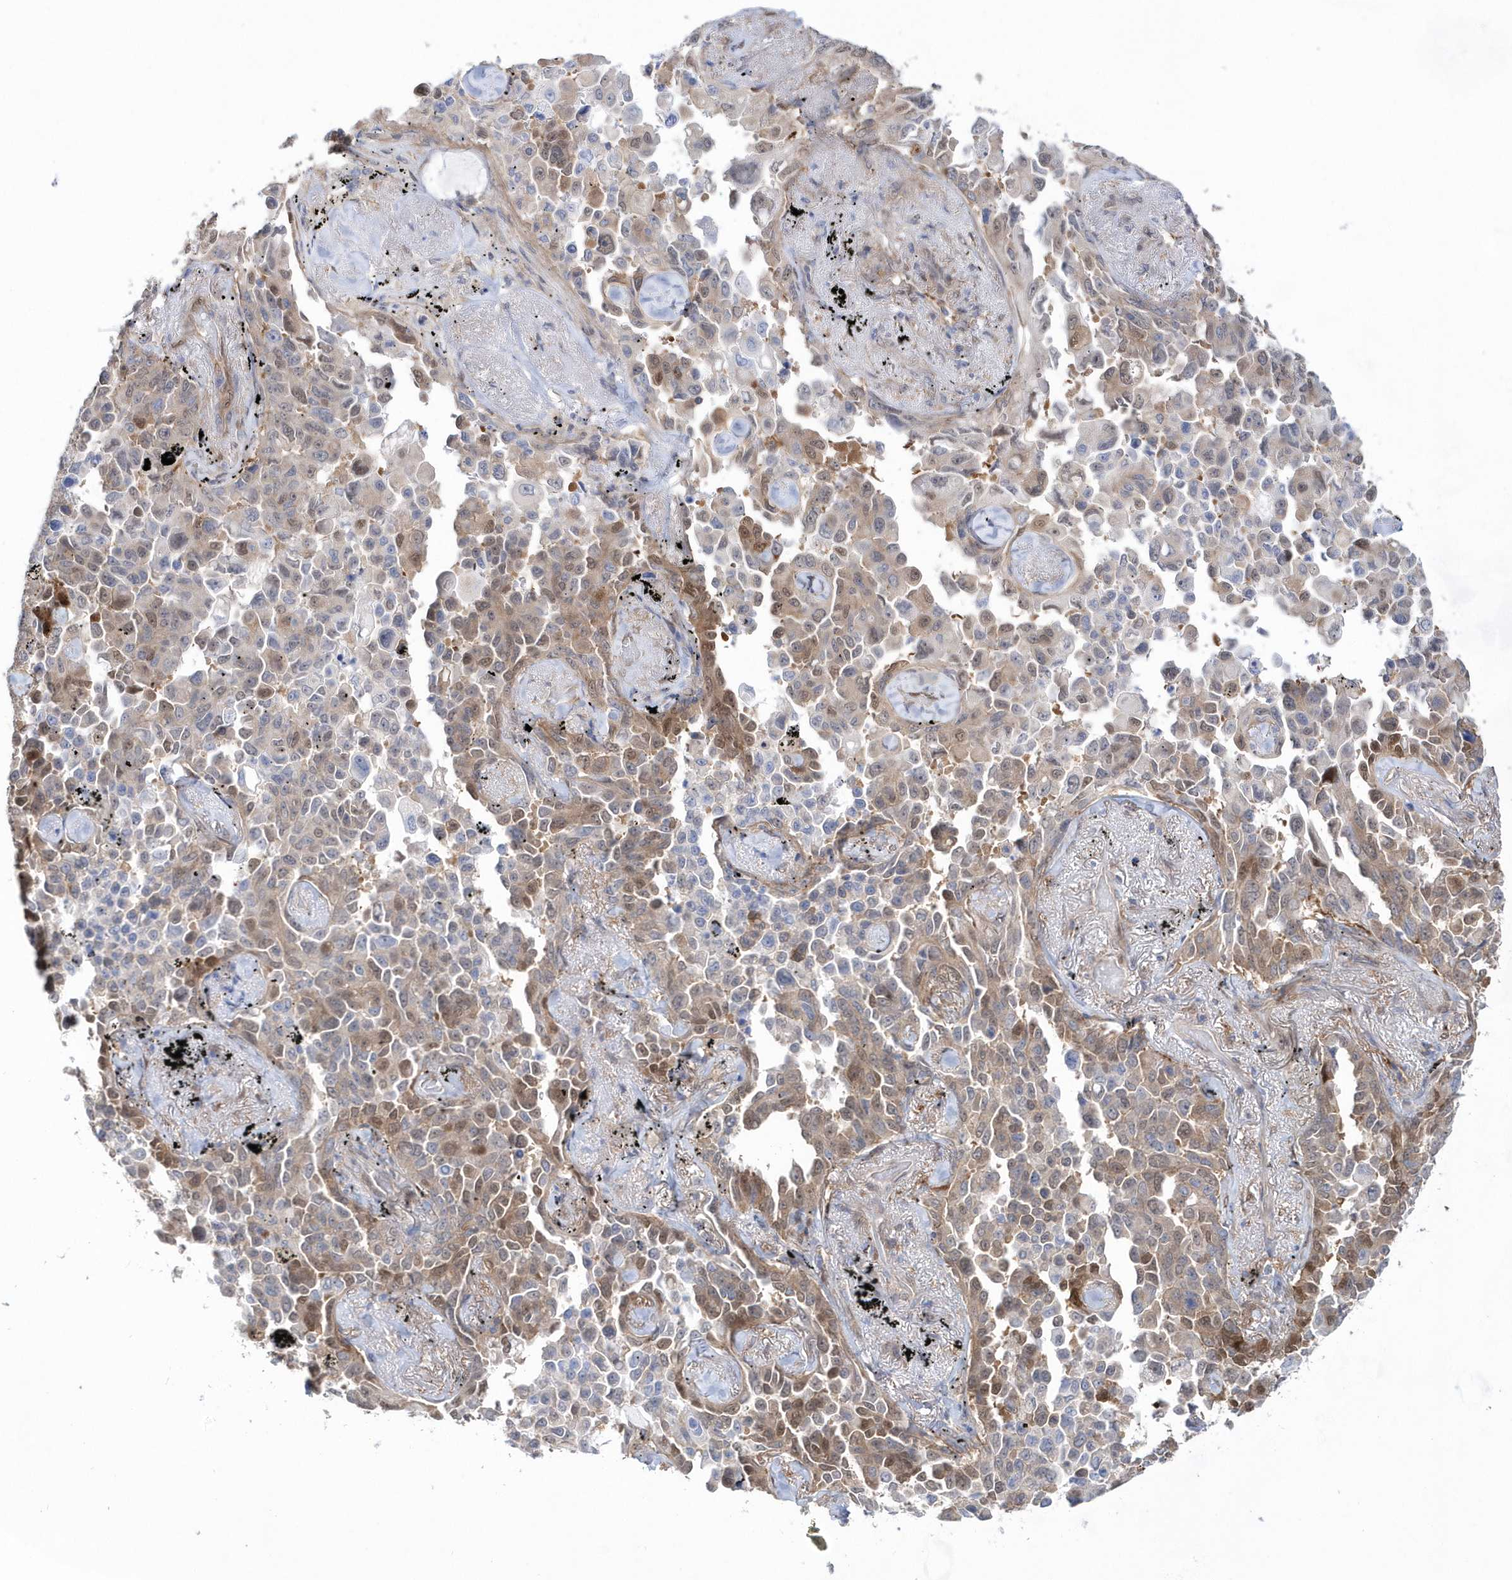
{"staining": {"intensity": "moderate", "quantity": "25%-75%", "location": "cytoplasmic/membranous,nuclear"}, "tissue": "lung cancer", "cell_type": "Tumor cells", "image_type": "cancer", "snomed": [{"axis": "morphology", "description": "Adenocarcinoma, NOS"}, {"axis": "topography", "description": "Lung"}], "caption": "High-power microscopy captured an immunohistochemistry (IHC) photomicrograph of lung cancer (adenocarcinoma), revealing moderate cytoplasmic/membranous and nuclear expression in approximately 25%-75% of tumor cells.", "gene": "BDH2", "patient": {"sex": "female", "age": 67}}